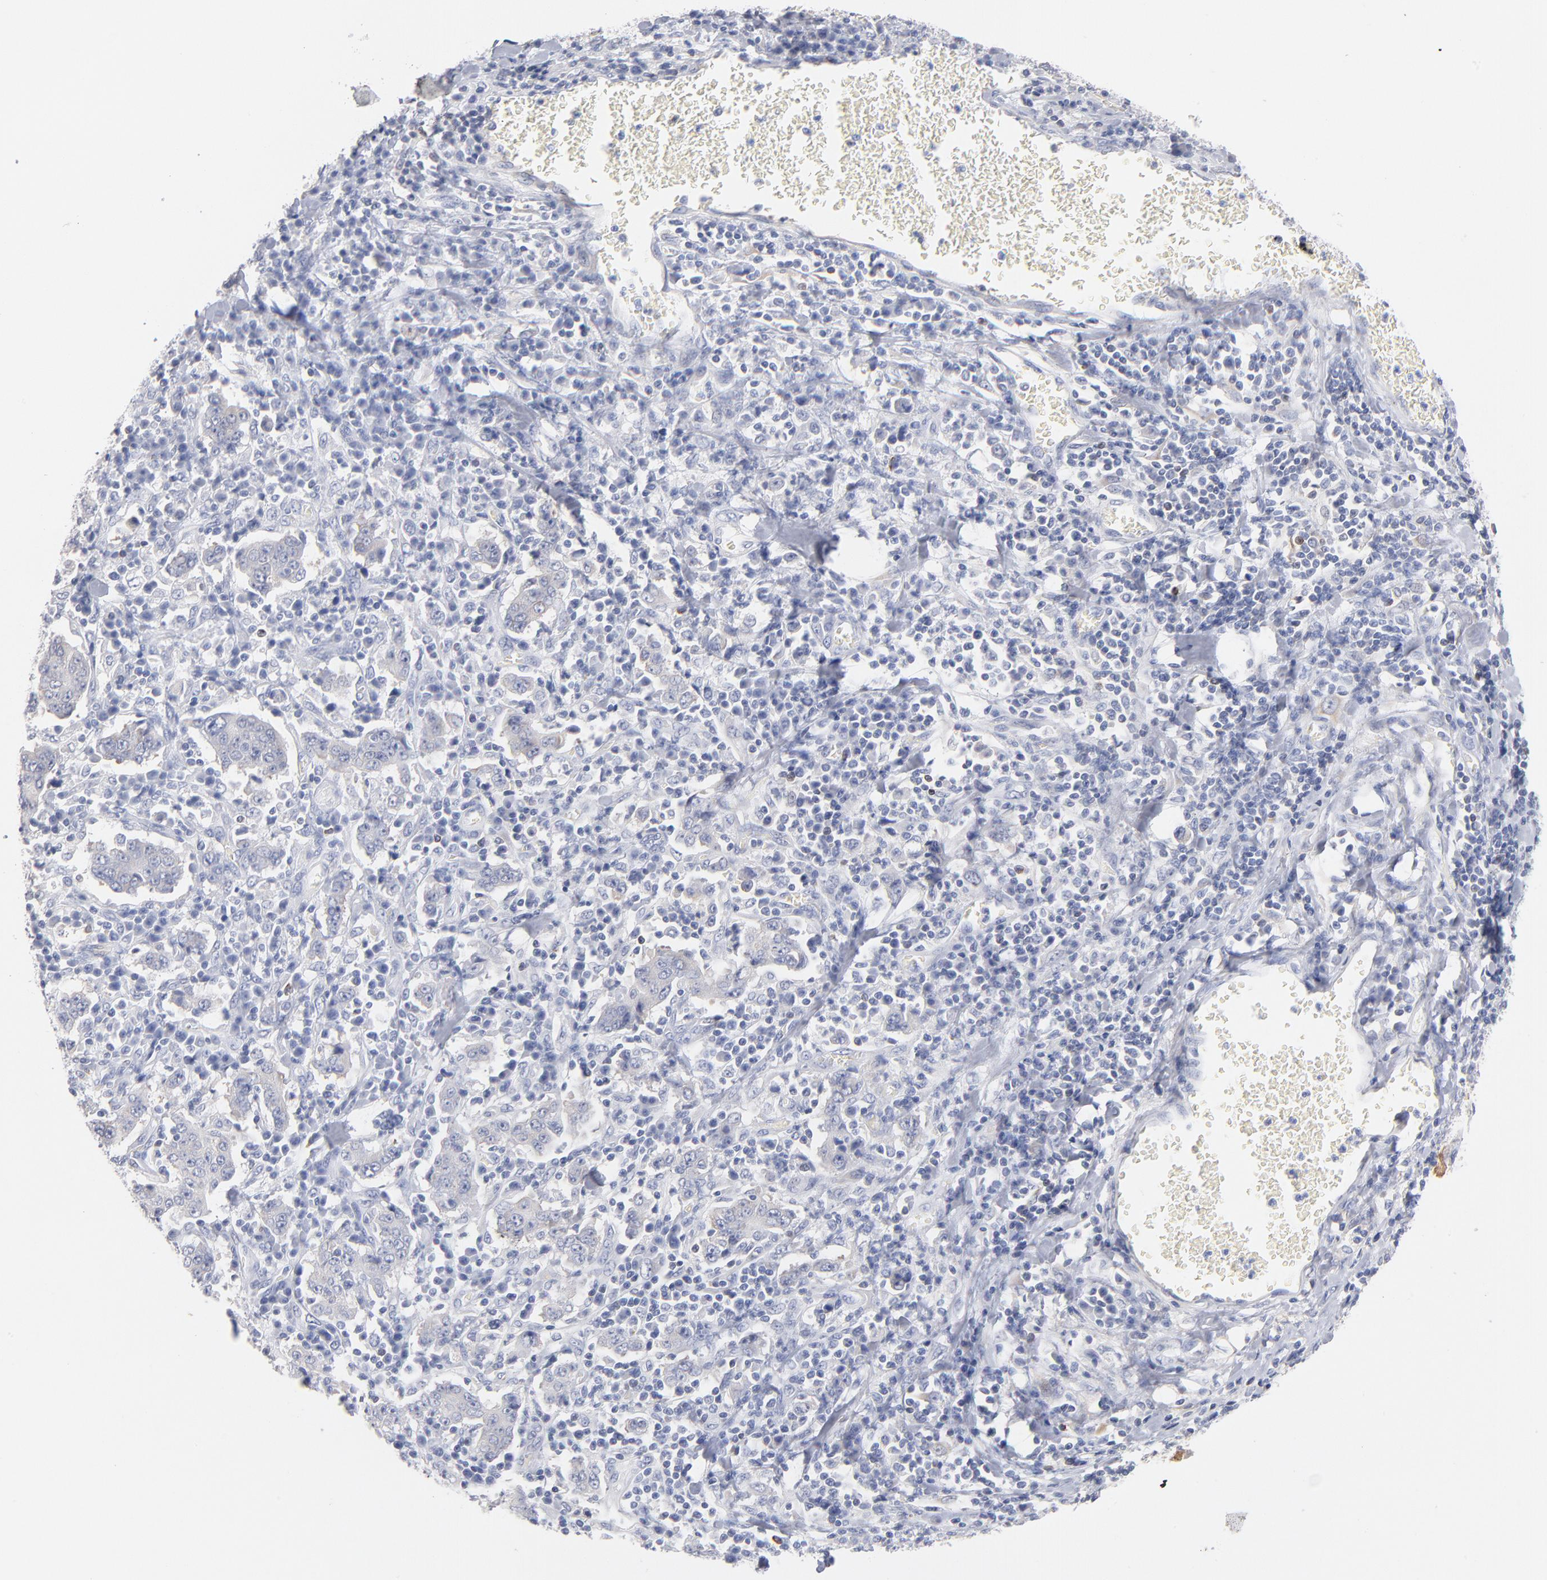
{"staining": {"intensity": "negative", "quantity": "none", "location": "none"}, "tissue": "stomach cancer", "cell_type": "Tumor cells", "image_type": "cancer", "snomed": [{"axis": "morphology", "description": "Normal tissue, NOS"}, {"axis": "morphology", "description": "Adenocarcinoma, NOS"}, {"axis": "topography", "description": "Stomach, upper"}, {"axis": "topography", "description": "Stomach"}], "caption": "A high-resolution photomicrograph shows immunohistochemistry (IHC) staining of adenocarcinoma (stomach), which exhibits no significant positivity in tumor cells.", "gene": "MID1", "patient": {"sex": "male", "age": 59}}